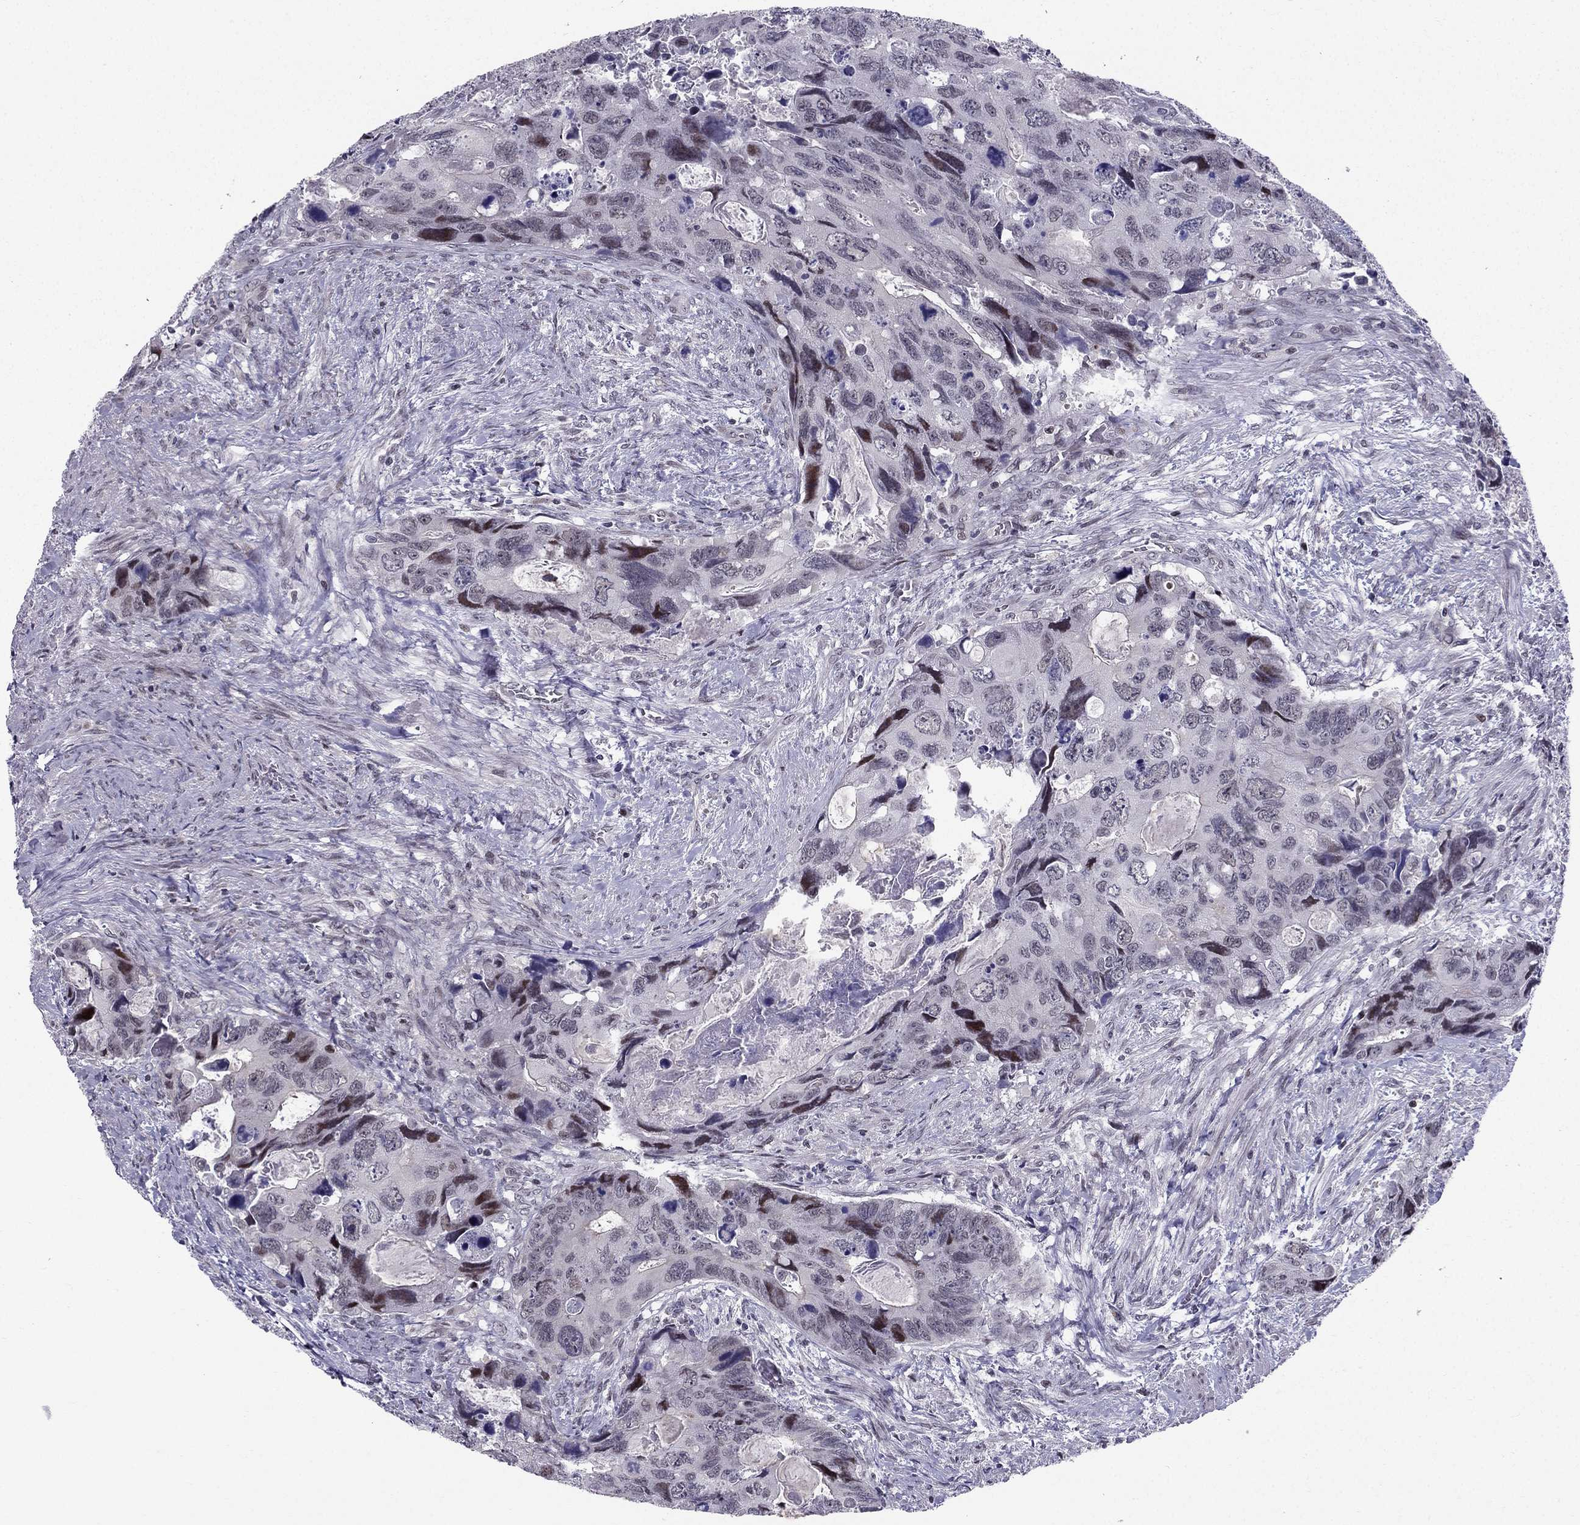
{"staining": {"intensity": "negative", "quantity": "none", "location": "none"}, "tissue": "colorectal cancer", "cell_type": "Tumor cells", "image_type": "cancer", "snomed": [{"axis": "morphology", "description": "Adenocarcinoma, NOS"}, {"axis": "topography", "description": "Rectum"}], "caption": "Tumor cells show no significant protein positivity in colorectal cancer (adenocarcinoma).", "gene": "RPRD2", "patient": {"sex": "male", "age": 62}}